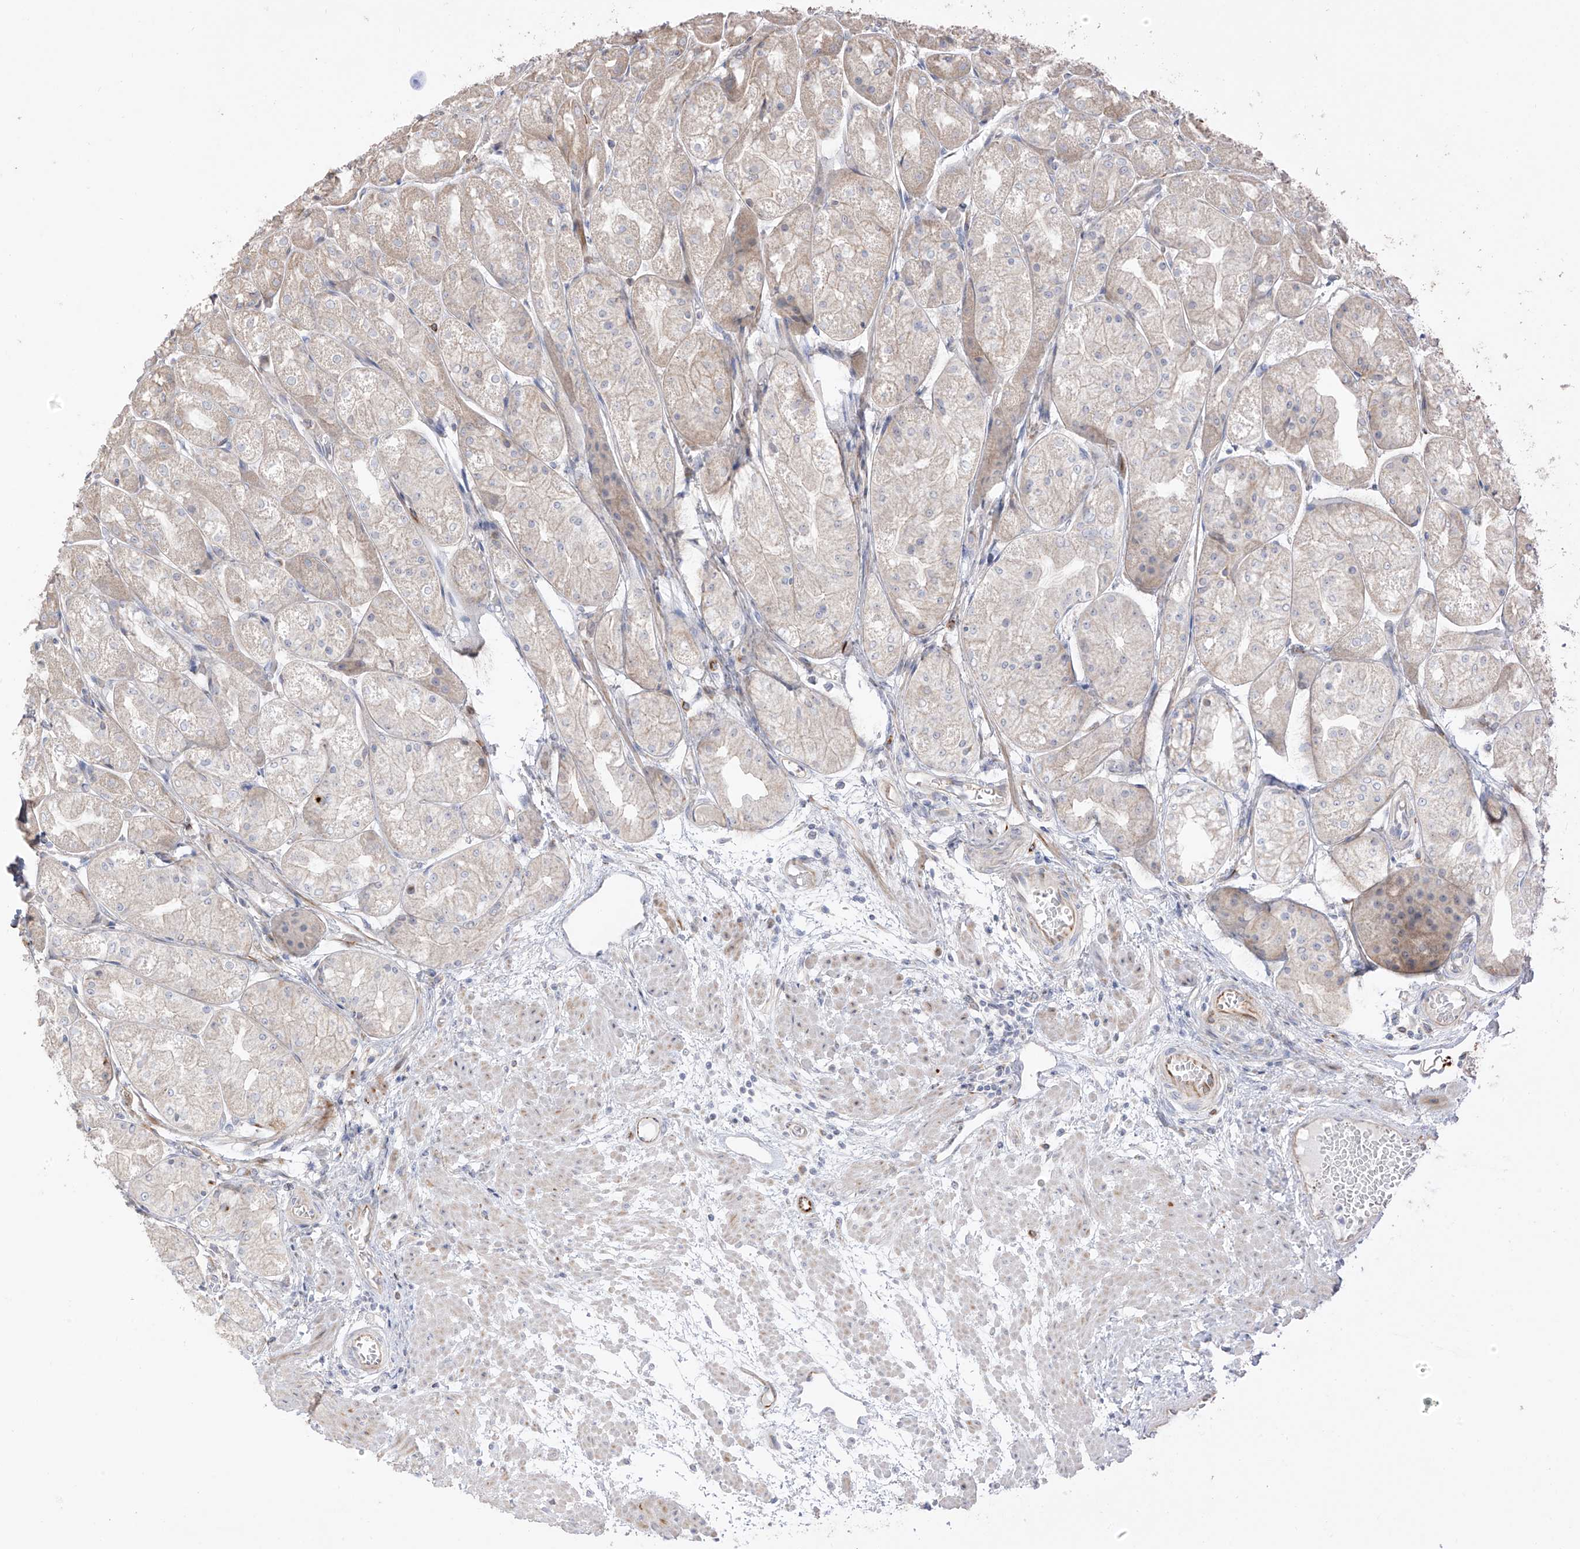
{"staining": {"intensity": "negative", "quantity": "none", "location": "none"}, "tissue": "stomach", "cell_type": "Glandular cells", "image_type": "normal", "snomed": [{"axis": "morphology", "description": "Normal tissue, NOS"}, {"axis": "topography", "description": "Stomach, upper"}], "caption": "This photomicrograph is of normal stomach stained with IHC to label a protein in brown with the nuclei are counter-stained blue. There is no expression in glandular cells.", "gene": "DCDC2", "patient": {"sex": "male", "age": 72}}